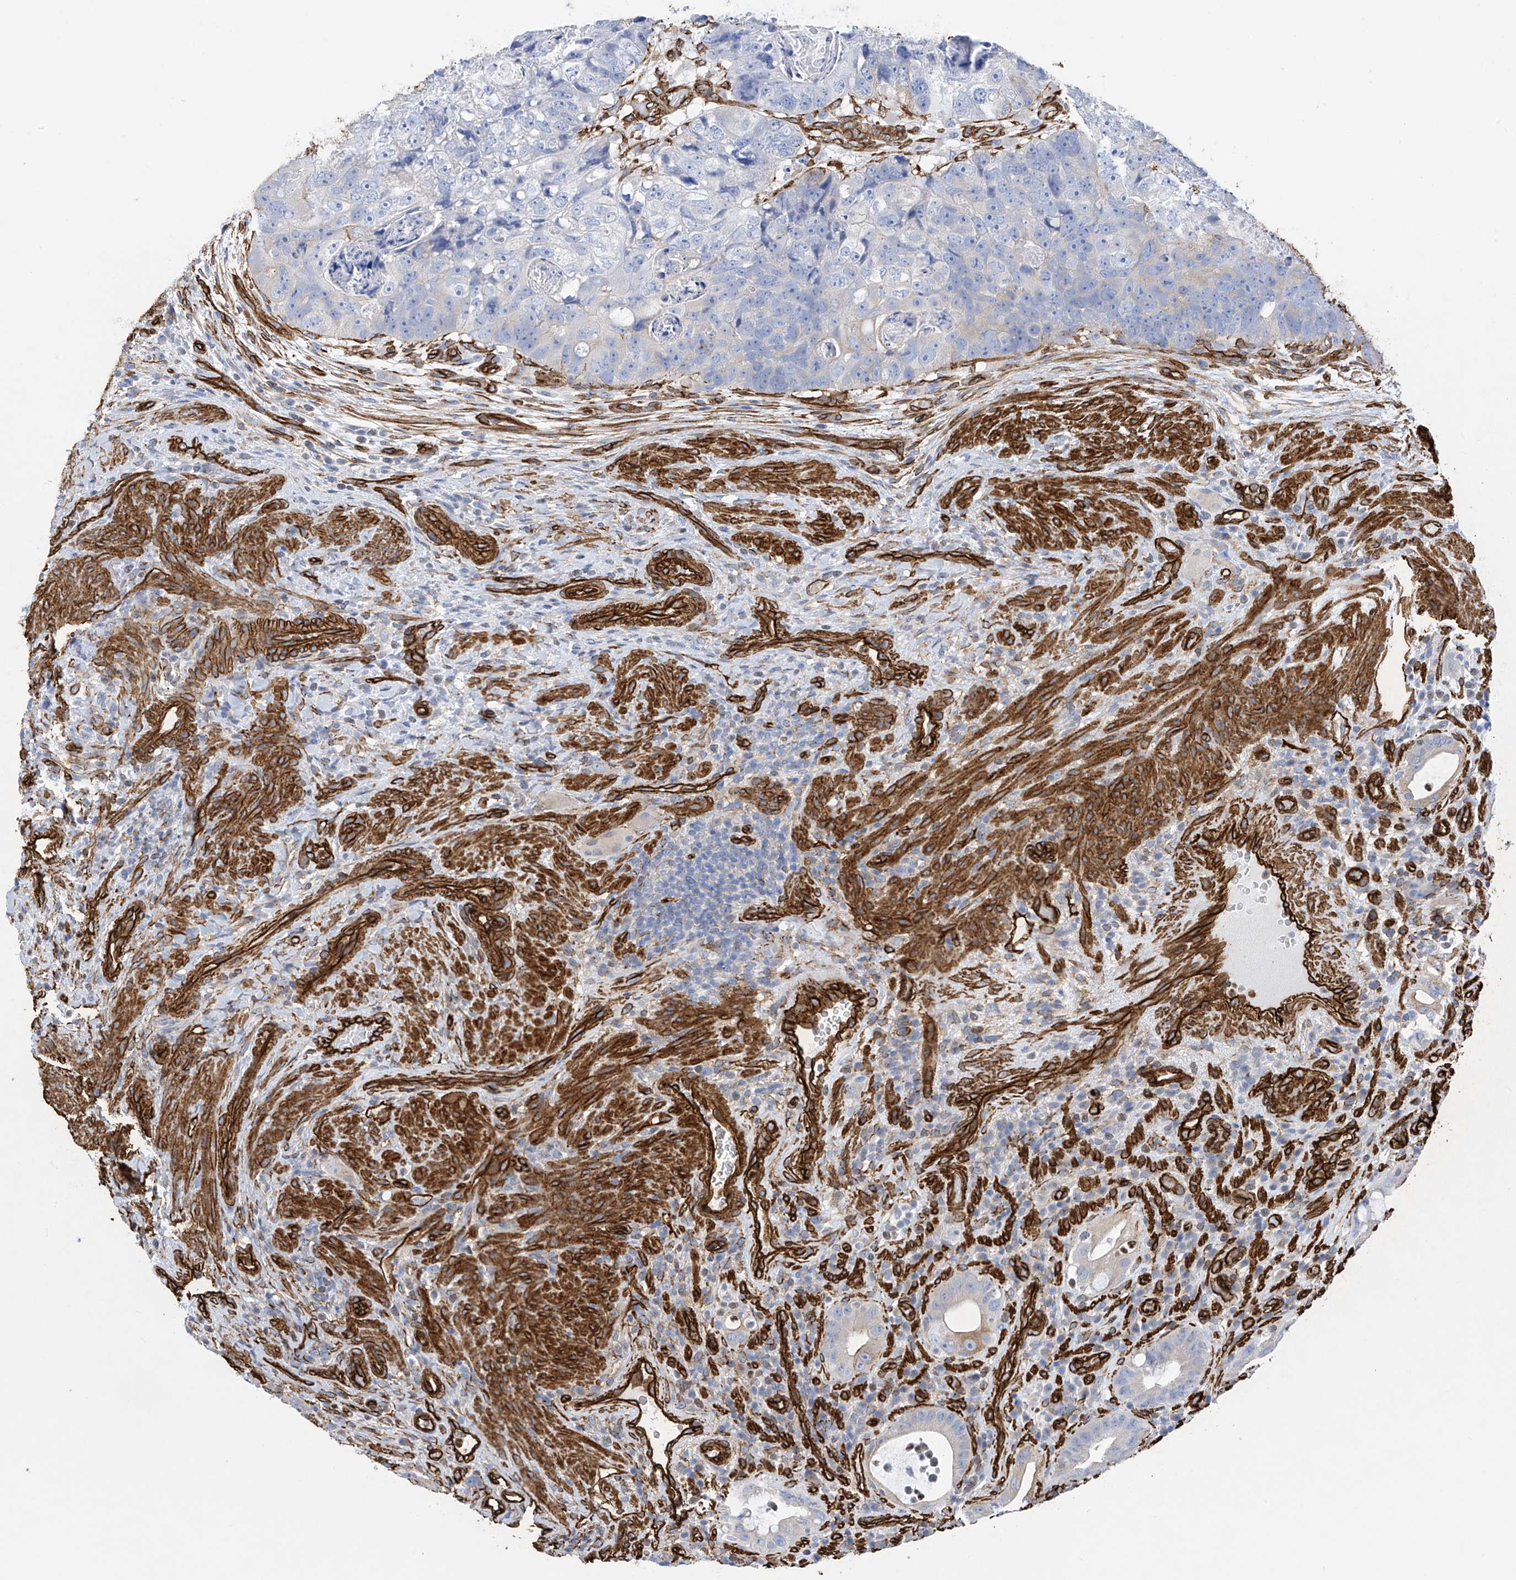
{"staining": {"intensity": "negative", "quantity": "none", "location": "none"}, "tissue": "colorectal cancer", "cell_type": "Tumor cells", "image_type": "cancer", "snomed": [{"axis": "morphology", "description": "Adenocarcinoma, NOS"}, {"axis": "topography", "description": "Rectum"}], "caption": "DAB (3,3'-diaminobenzidine) immunohistochemical staining of human colorectal cancer shows no significant staining in tumor cells.", "gene": "UBTD1", "patient": {"sex": "male", "age": 59}}